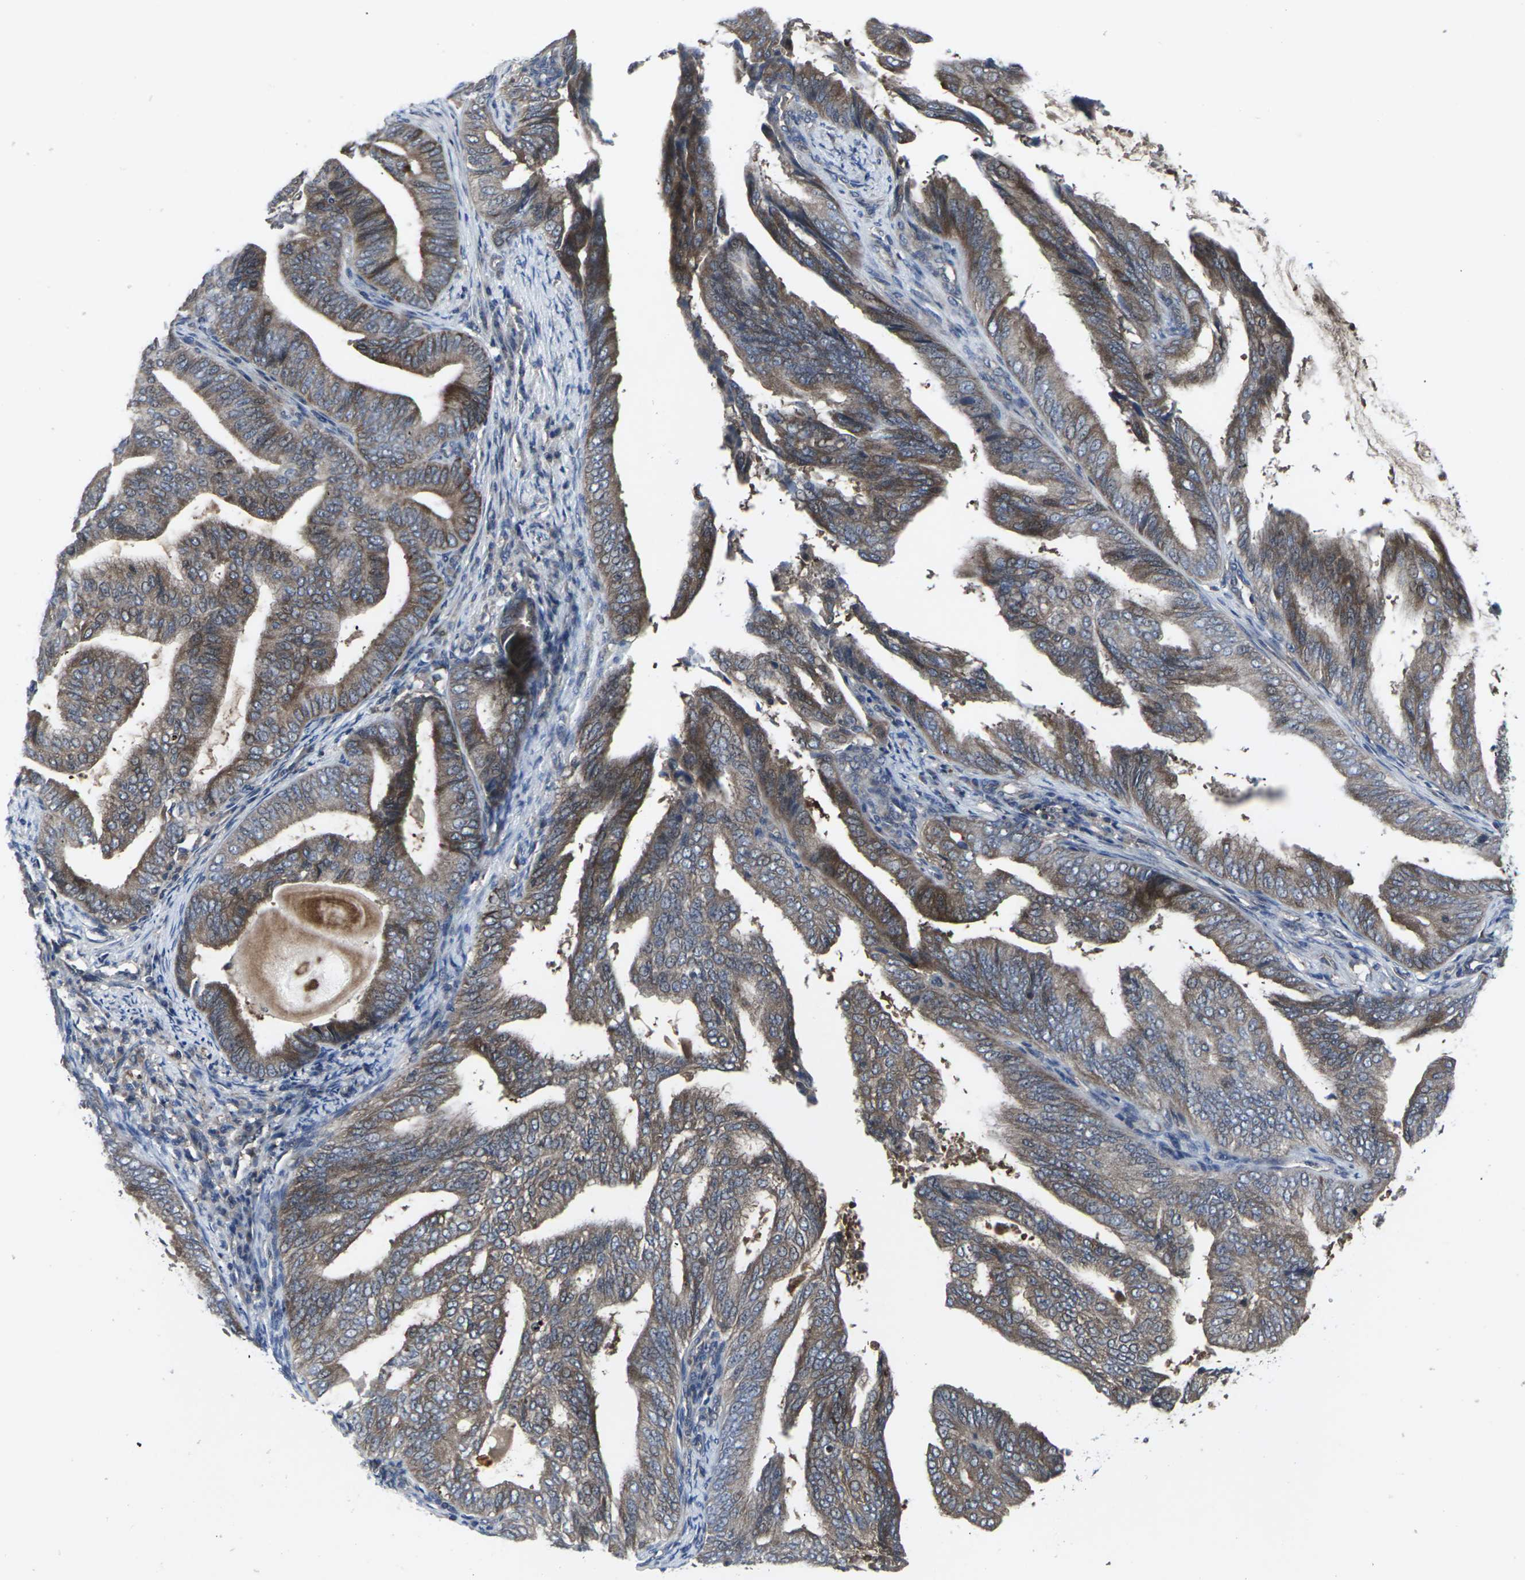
{"staining": {"intensity": "moderate", "quantity": ">75%", "location": "cytoplasmic/membranous"}, "tissue": "endometrial cancer", "cell_type": "Tumor cells", "image_type": "cancer", "snomed": [{"axis": "morphology", "description": "Adenocarcinoma, NOS"}, {"axis": "topography", "description": "Endometrium"}], "caption": "This micrograph shows immunohistochemistry staining of adenocarcinoma (endometrial), with medium moderate cytoplasmic/membranous staining in about >75% of tumor cells.", "gene": "HPRT1", "patient": {"sex": "female", "age": 58}}